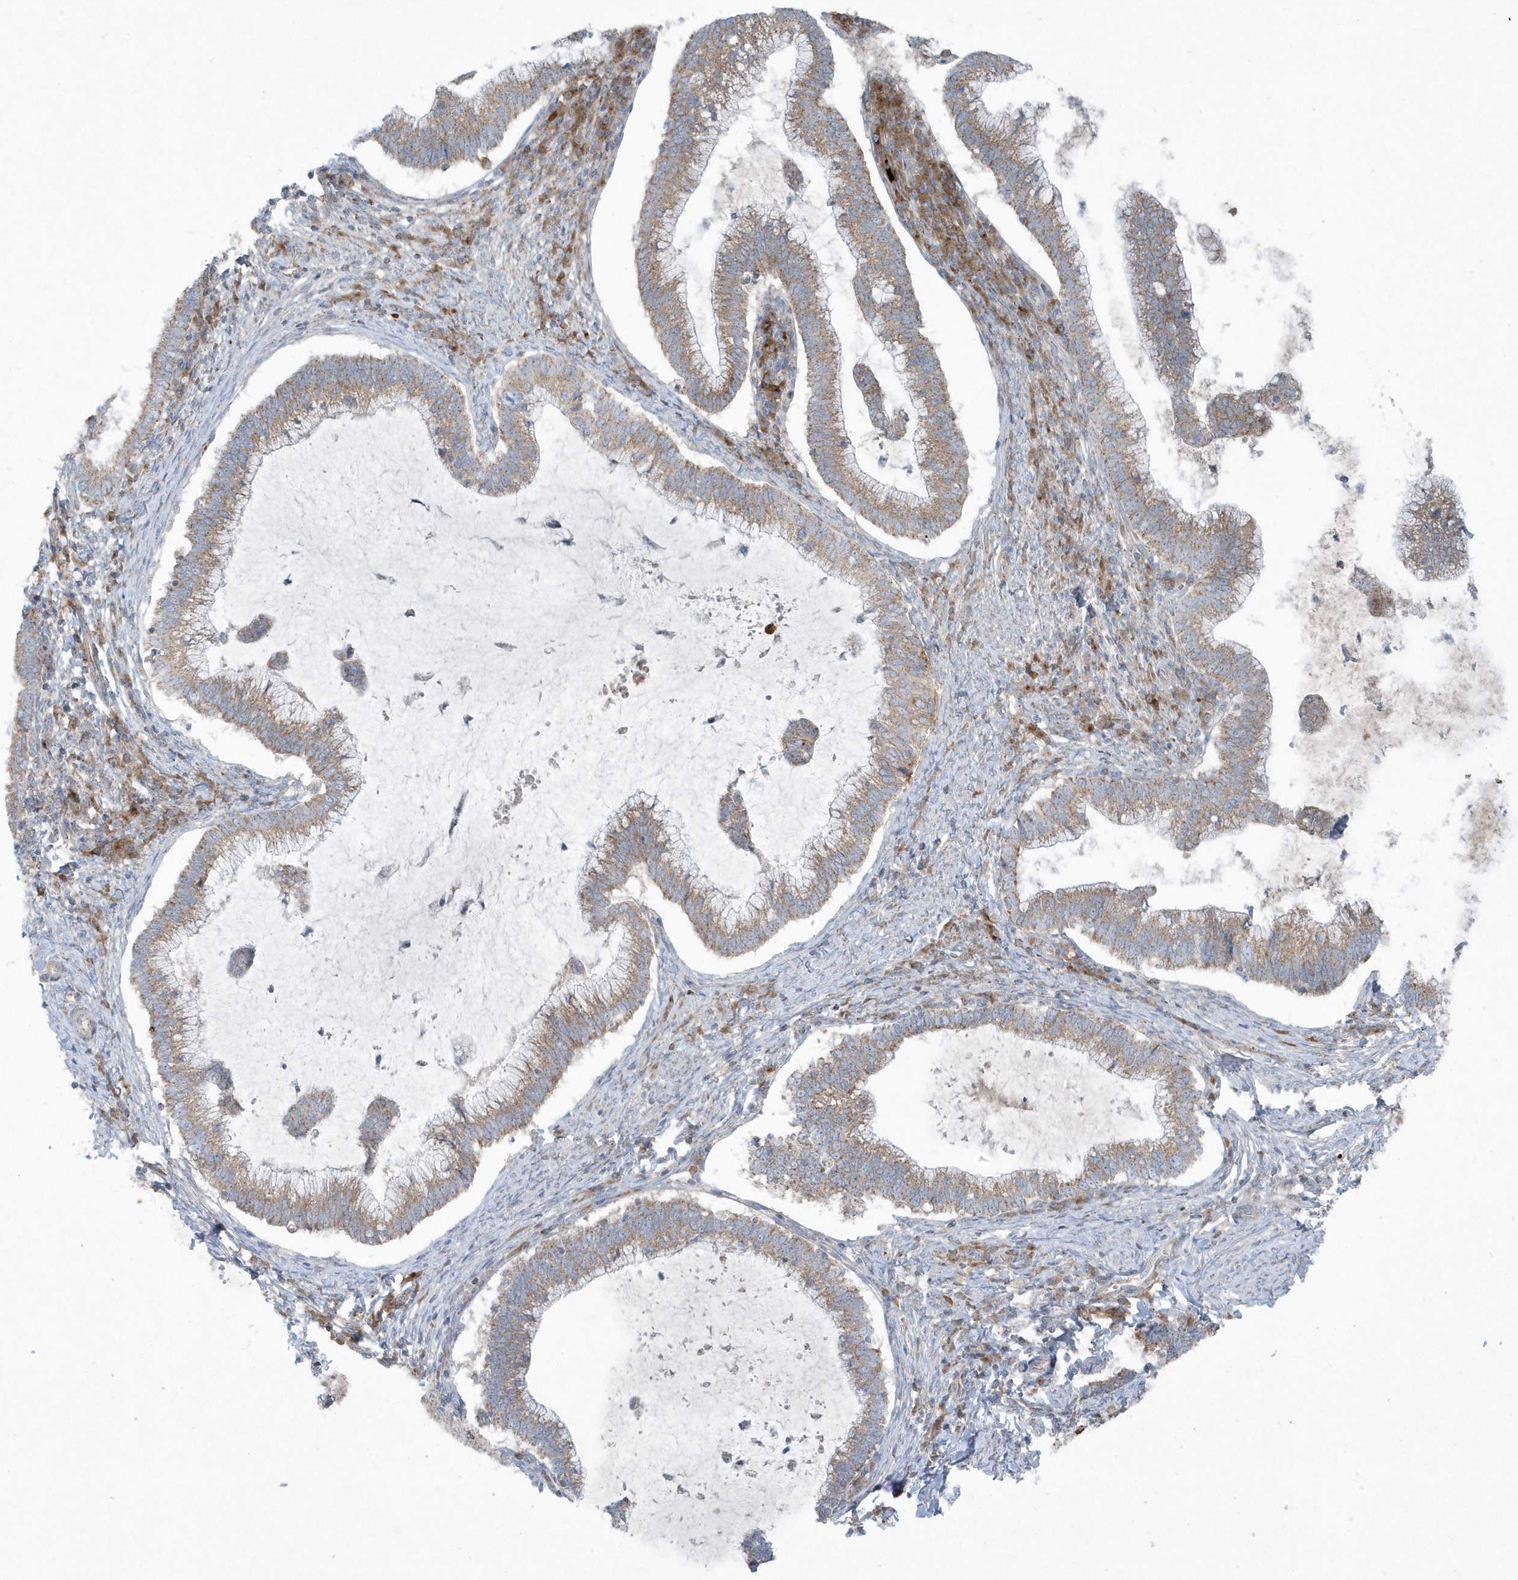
{"staining": {"intensity": "moderate", "quantity": "25%-75%", "location": "cytoplasmic/membranous"}, "tissue": "cervical cancer", "cell_type": "Tumor cells", "image_type": "cancer", "snomed": [{"axis": "morphology", "description": "Adenocarcinoma, NOS"}, {"axis": "topography", "description": "Cervix"}], "caption": "DAB (3,3'-diaminobenzidine) immunohistochemical staining of cervical cancer (adenocarcinoma) displays moderate cytoplasmic/membranous protein positivity in approximately 25%-75% of tumor cells. (DAB IHC with brightfield microscopy, high magnification).", "gene": "SLC38A2", "patient": {"sex": "female", "age": 36}}